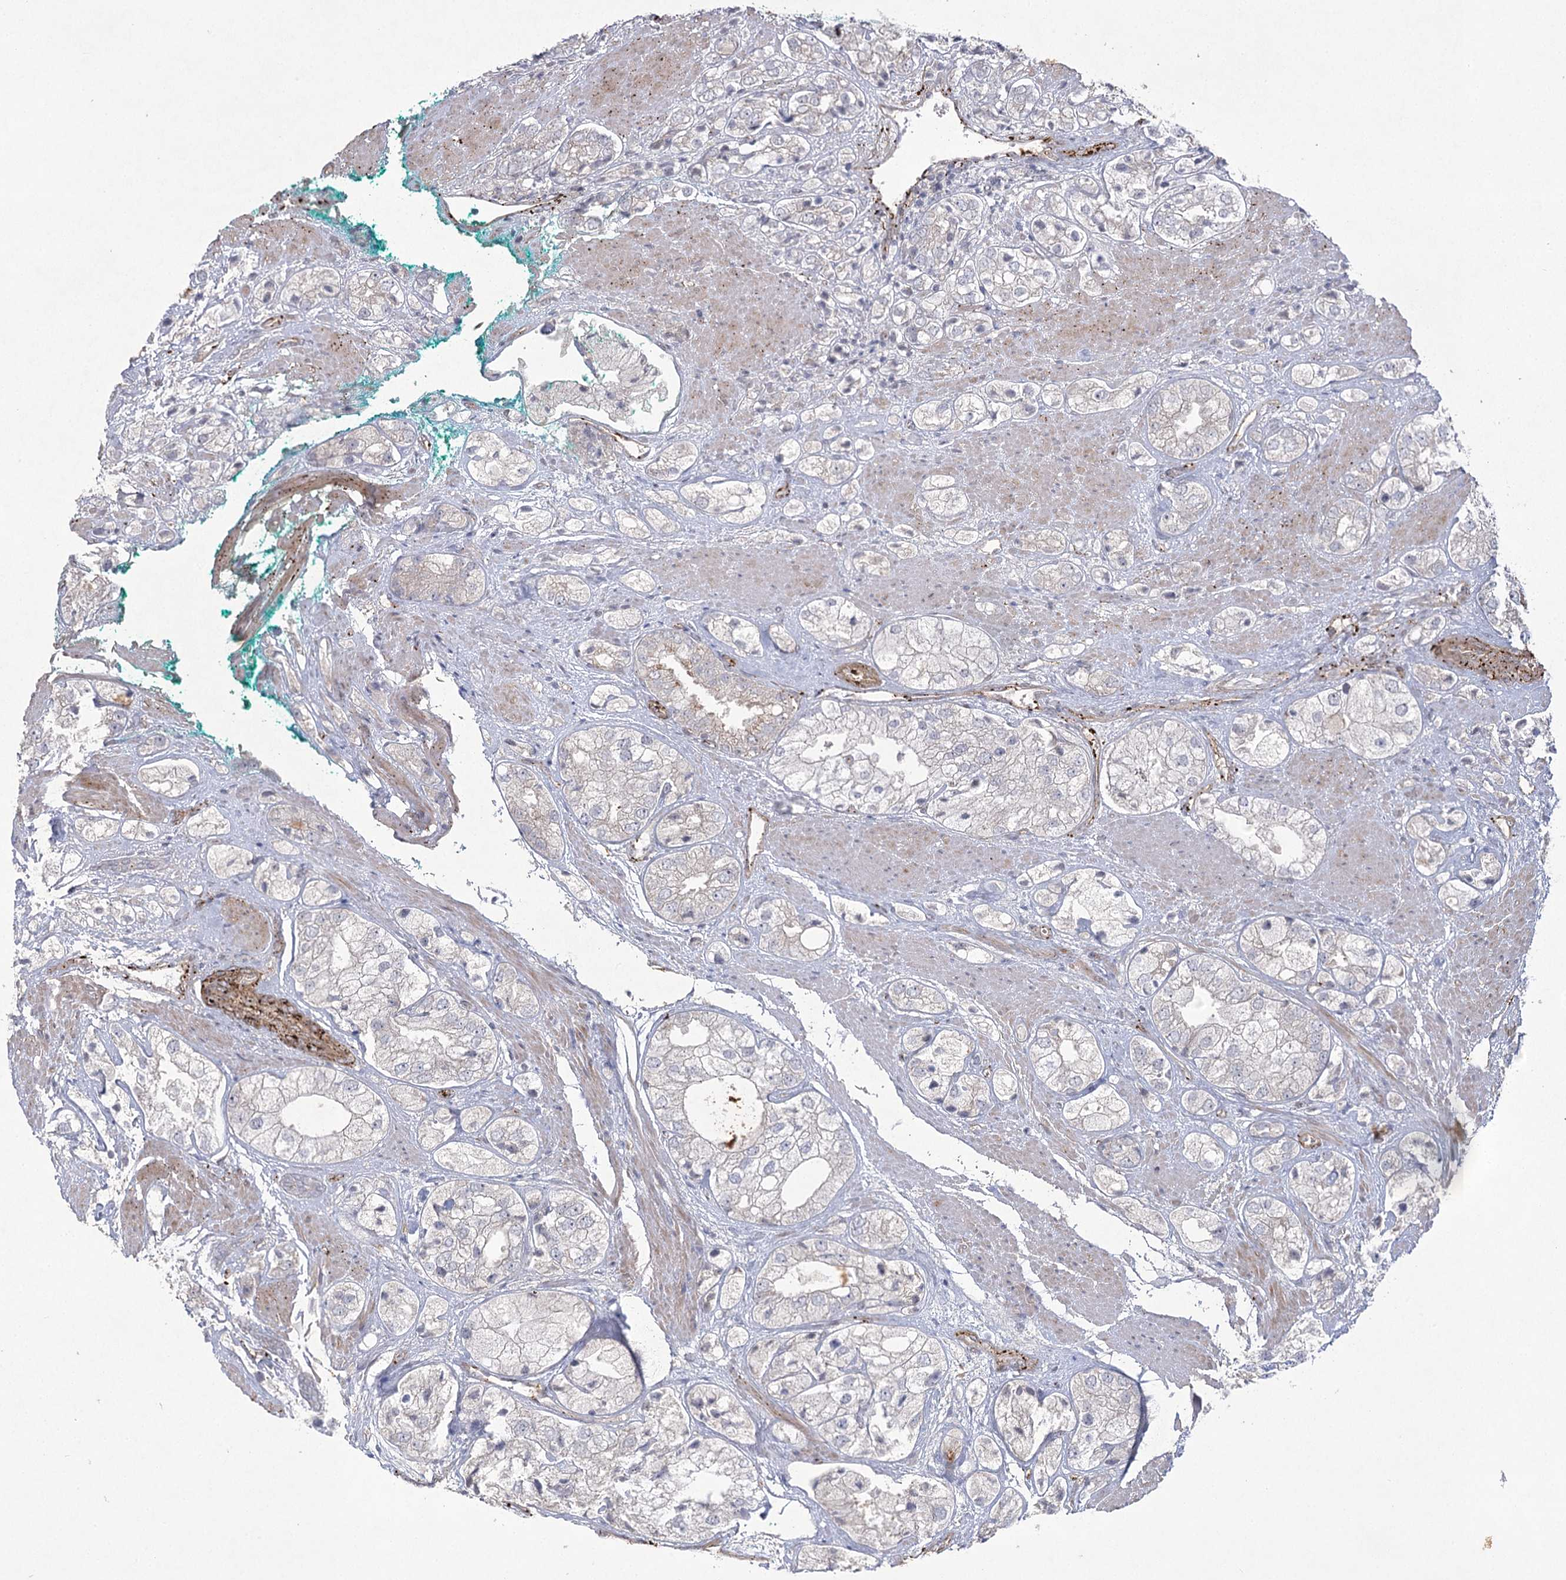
{"staining": {"intensity": "negative", "quantity": "none", "location": "none"}, "tissue": "prostate cancer", "cell_type": "Tumor cells", "image_type": "cancer", "snomed": [{"axis": "morphology", "description": "Adenocarcinoma, High grade"}, {"axis": "topography", "description": "Prostate"}], "caption": "Immunohistochemistry image of neoplastic tissue: prostate adenocarcinoma (high-grade) stained with DAB exhibits no significant protein staining in tumor cells.", "gene": "AMTN", "patient": {"sex": "male", "age": 50}}